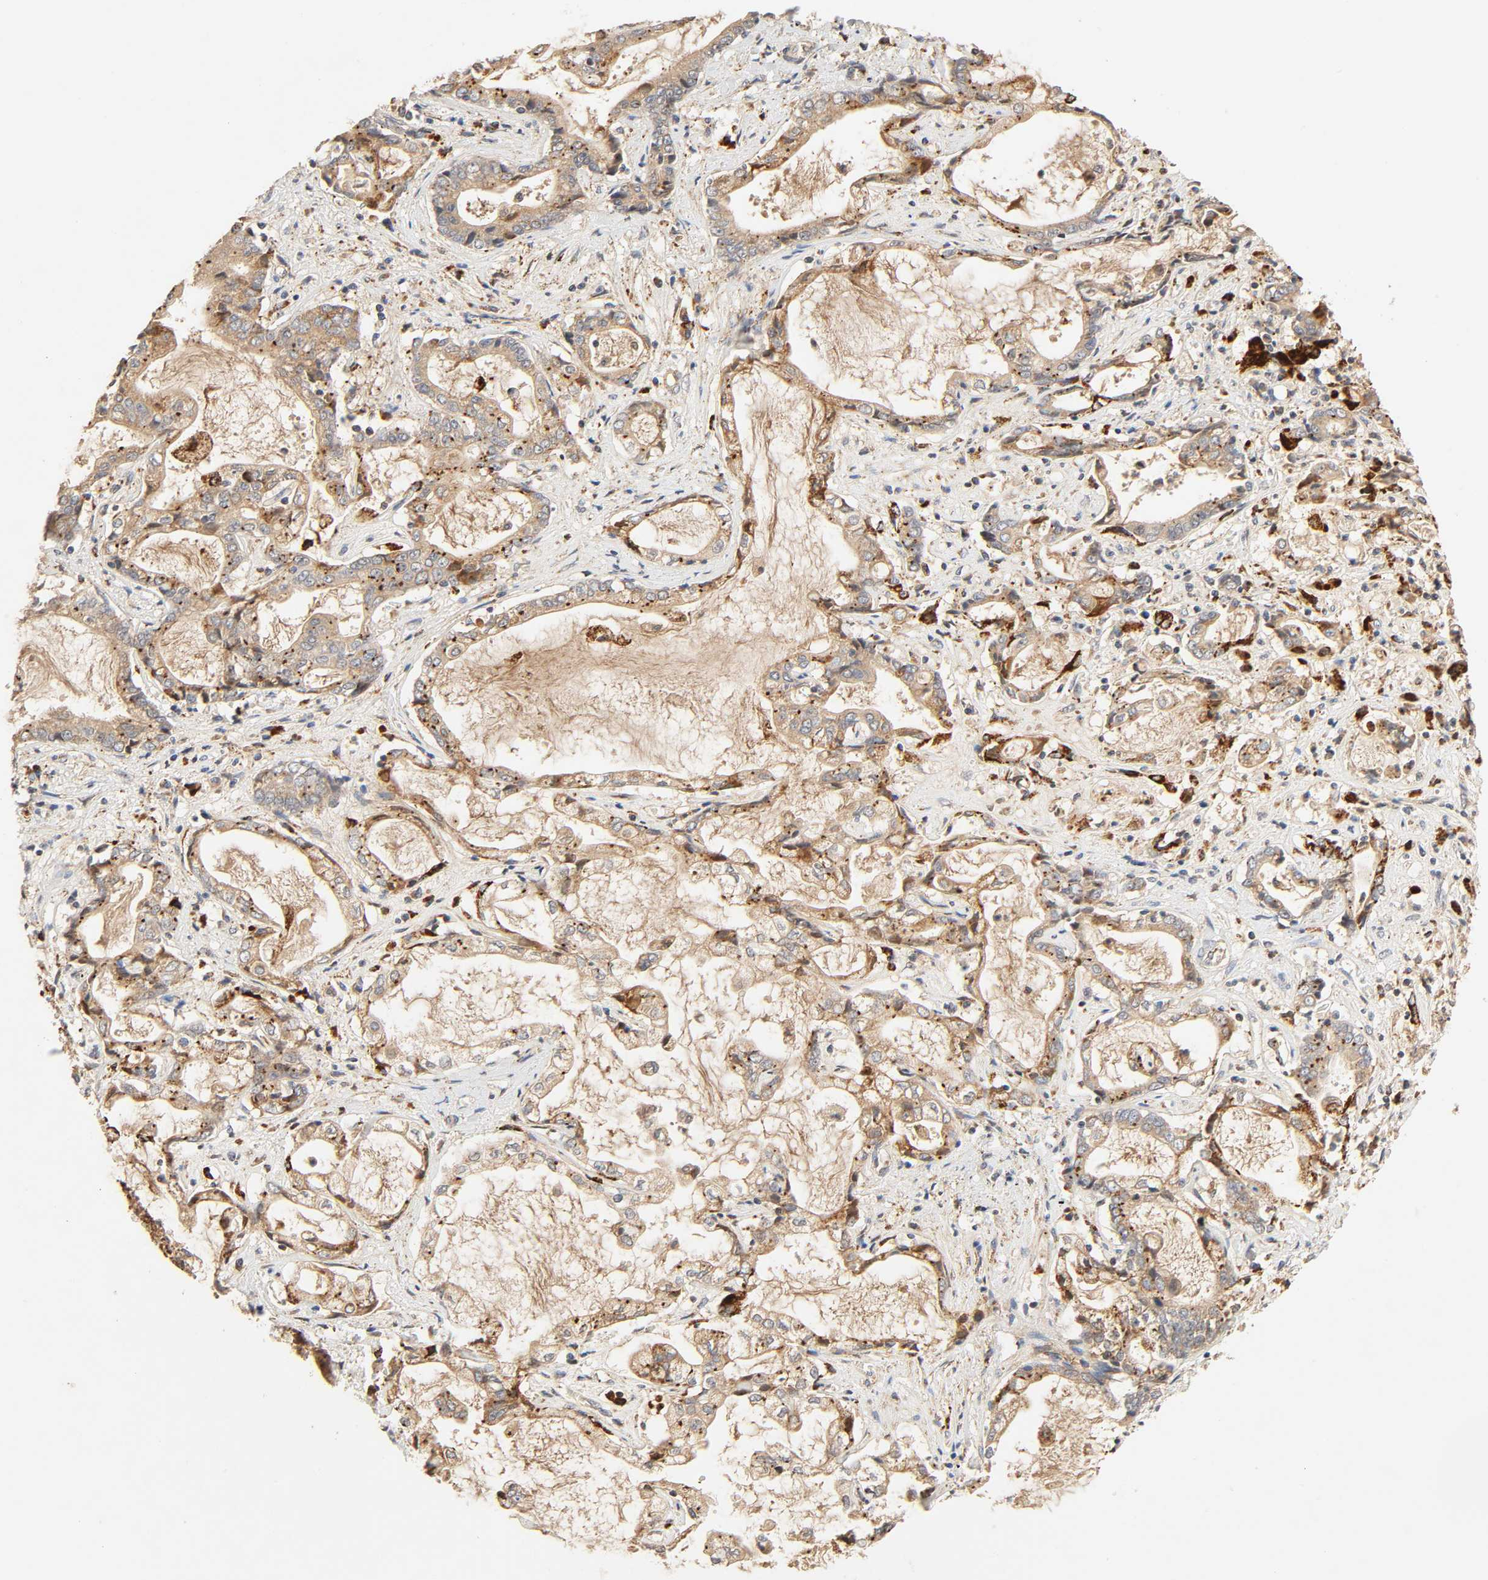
{"staining": {"intensity": "strong", "quantity": ">75%", "location": "cytoplasmic/membranous"}, "tissue": "liver cancer", "cell_type": "Tumor cells", "image_type": "cancer", "snomed": [{"axis": "morphology", "description": "Cholangiocarcinoma"}, {"axis": "topography", "description": "Liver"}], "caption": "Liver cholangiocarcinoma was stained to show a protein in brown. There is high levels of strong cytoplasmic/membranous positivity in approximately >75% of tumor cells.", "gene": "MAPK6", "patient": {"sex": "male", "age": 57}}